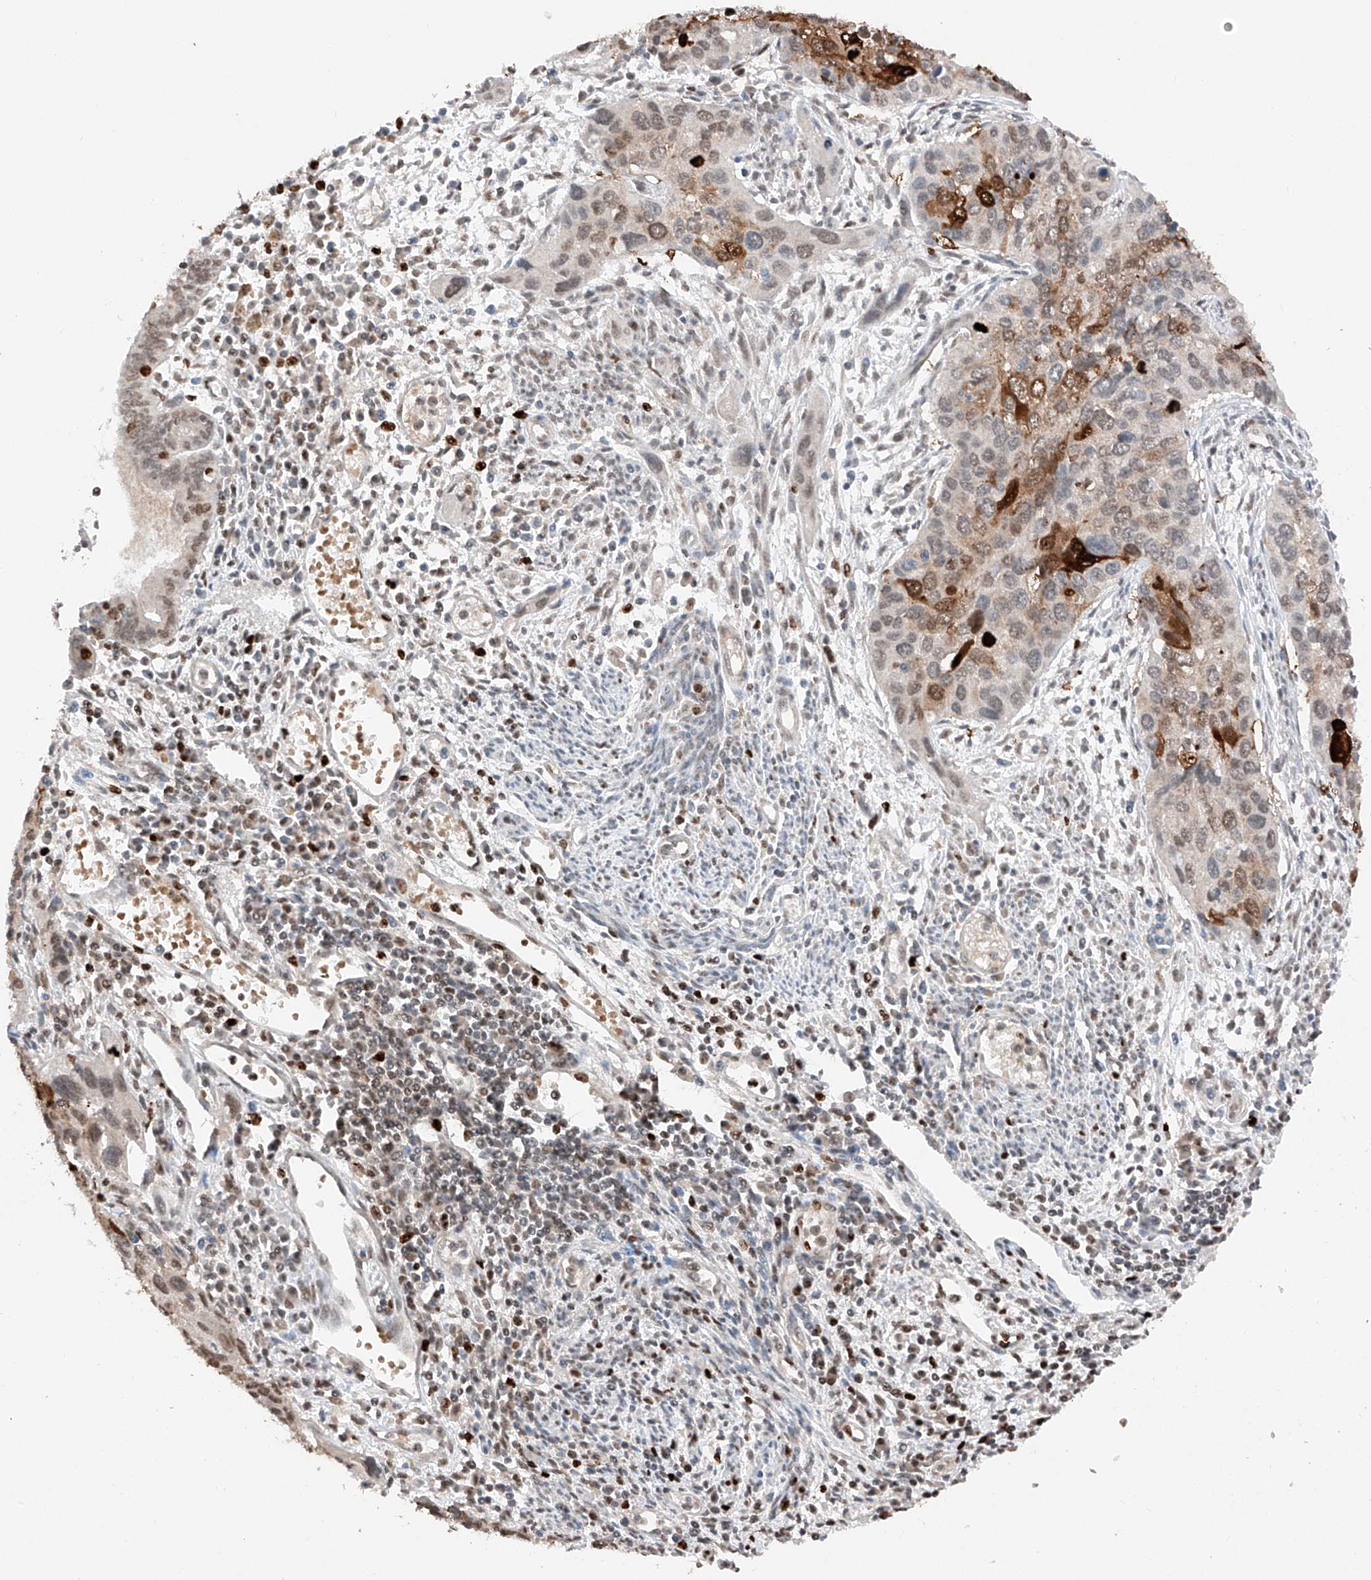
{"staining": {"intensity": "strong", "quantity": "<25%", "location": "cytoplasmic/membranous,nuclear"}, "tissue": "cervical cancer", "cell_type": "Tumor cells", "image_type": "cancer", "snomed": [{"axis": "morphology", "description": "Squamous cell carcinoma, NOS"}, {"axis": "topography", "description": "Cervix"}], "caption": "Cervical cancer (squamous cell carcinoma) tissue shows strong cytoplasmic/membranous and nuclear positivity in approximately <25% of tumor cells, visualized by immunohistochemistry.", "gene": "TBX4", "patient": {"sex": "female", "age": 55}}